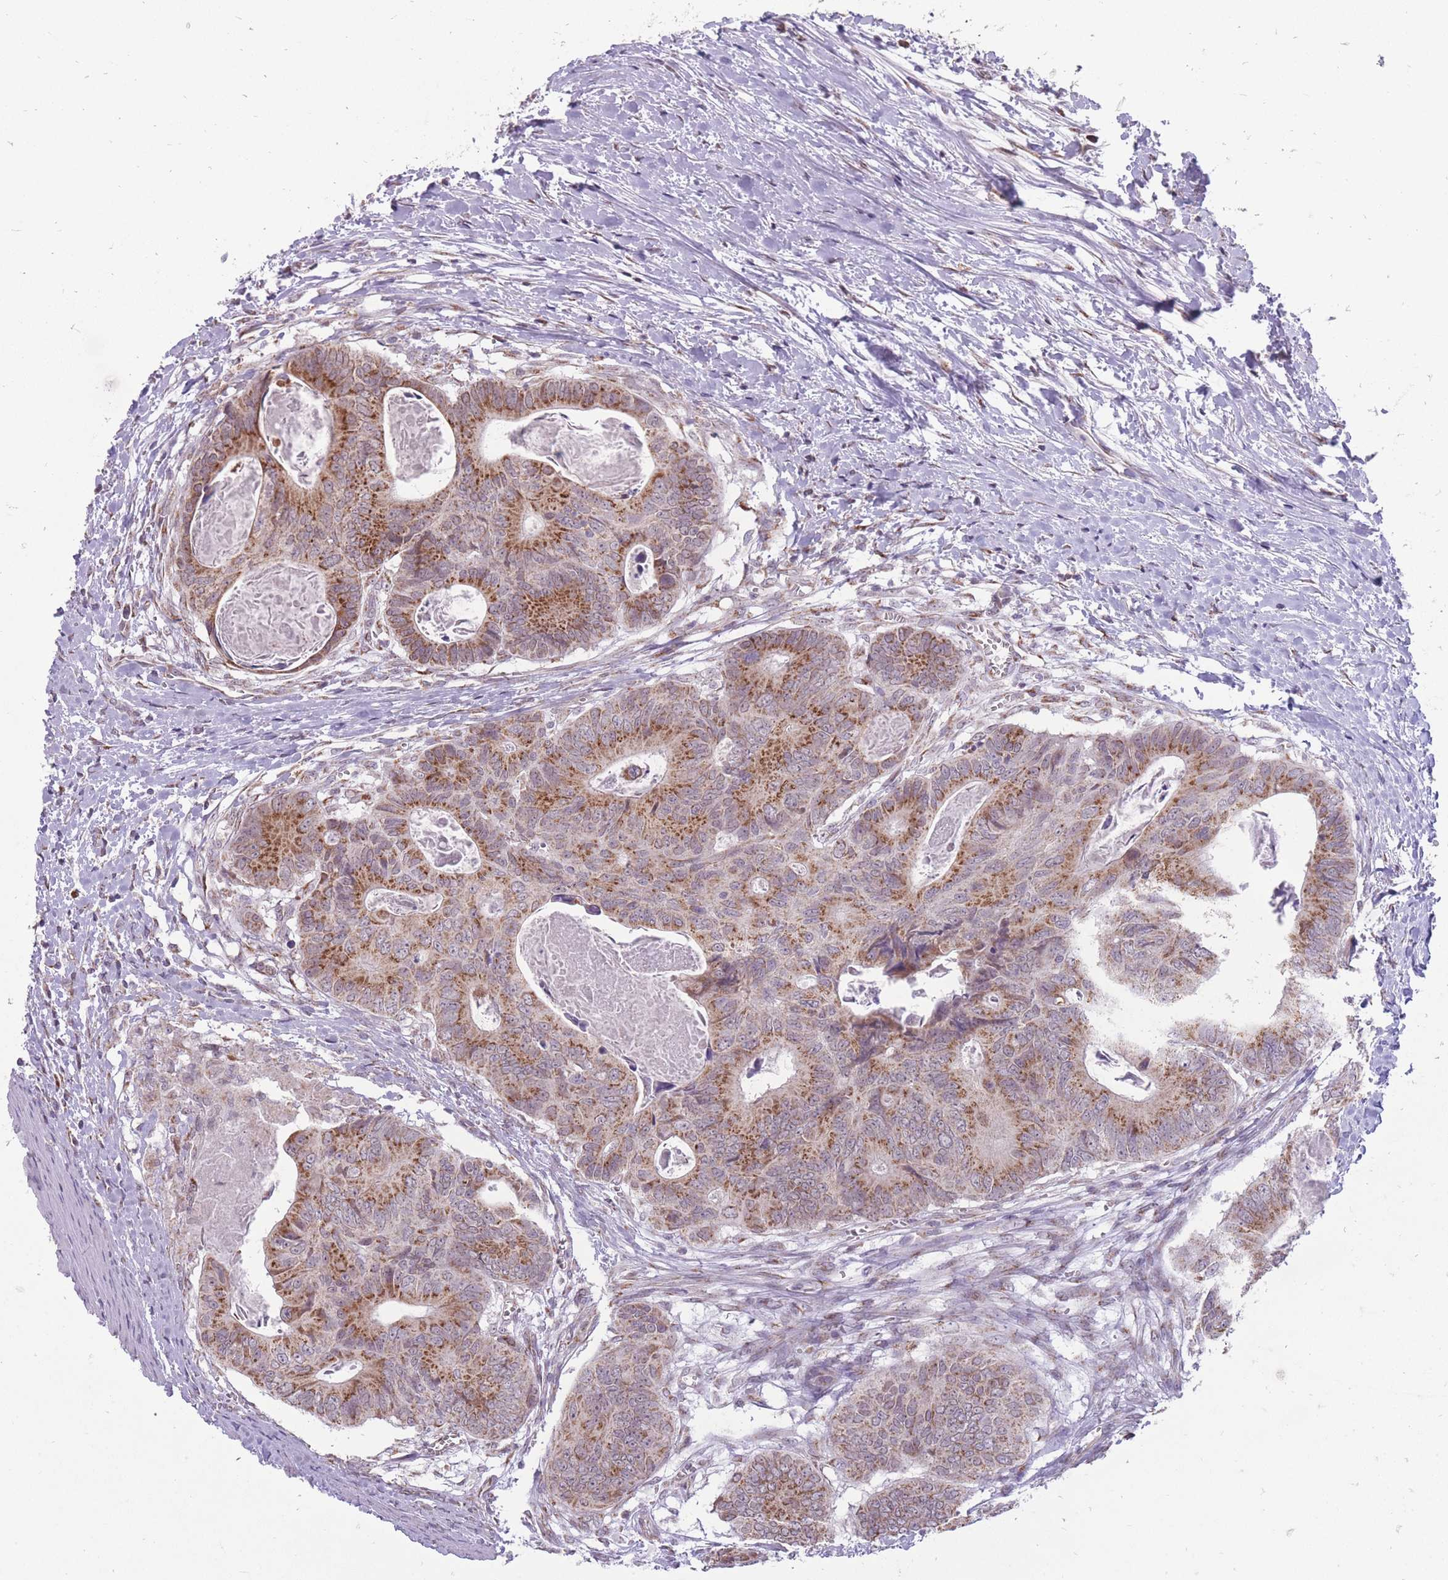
{"staining": {"intensity": "moderate", "quantity": ">75%", "location": "cytoplasmic/membranous"}, "tissue": "colorectal cancer", "cell_type": "Tumor cells", "image_type": "cancer", "snomed": [{"axis": "morphology", "description": "Adenocarcinoma, NOS"}, {"axis": "topography", "description": "Colon"}], "caption": "Protein expression analysis of colorectal cancer (adenocarcinoma) displays moderate cytoplasmic/membranous positivity in about >75% of tumor cells. Nuclei are stained in blue.", "gene": "NELL1", "patient": {"sex": "male", "age": 85}}